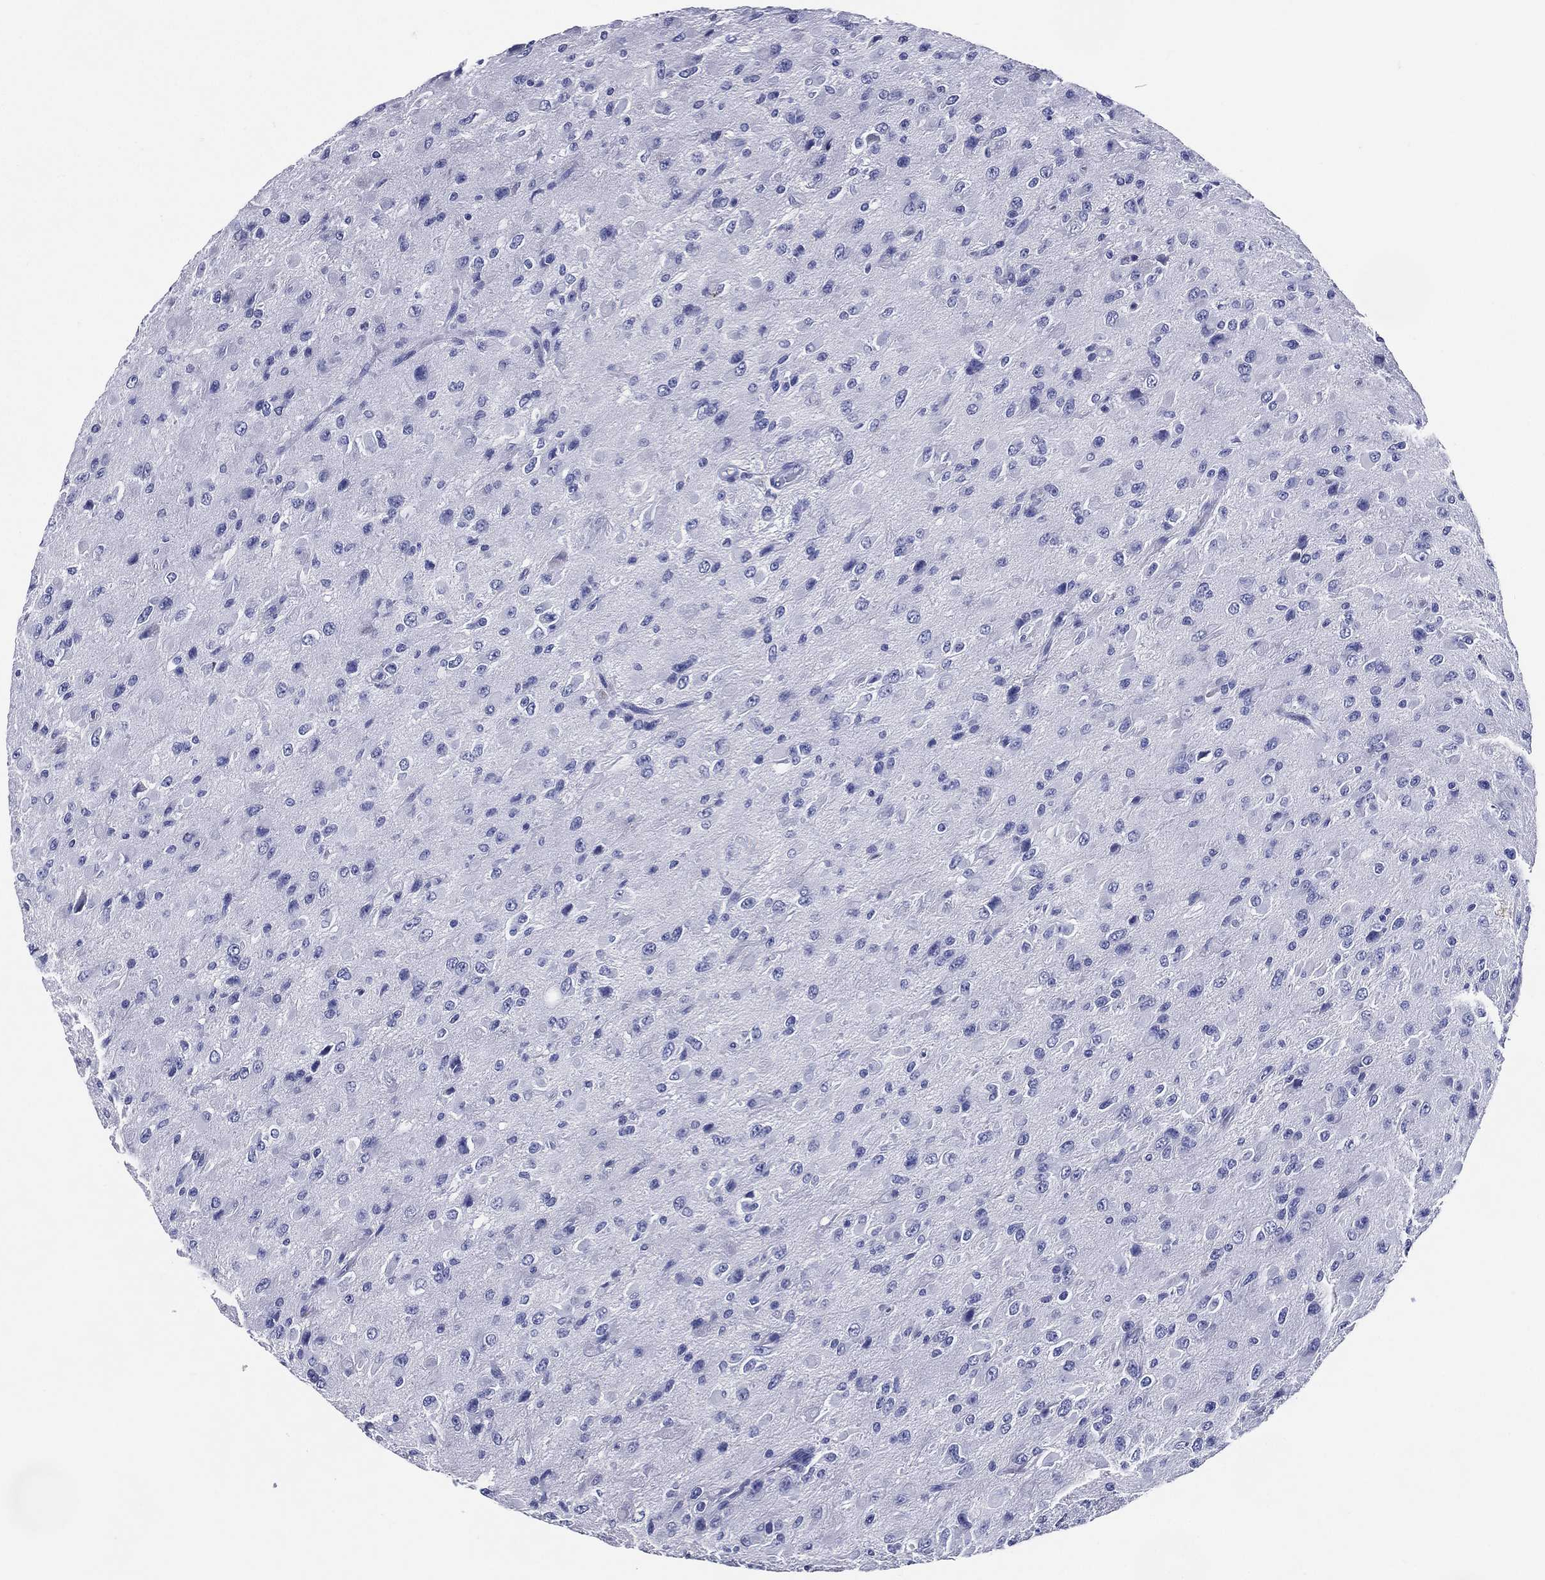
{"staining": {"intensity": "negative", "quantity": "none", "location": "none"}, "tissue": "glioma", "cell_type": "Tumor cells", "image_type": "cancer", "snomed": [{"axis": "morphology", "description": "Glioma, malignant, High grade"}, {"axis": "topography", "description": "Cerebral cortex"}], "caption": "A histopathology image of human glioma is negative for staining in tumor cells.", "gene": "ACE2", "patient": {"sex": "male", "age": 35}}